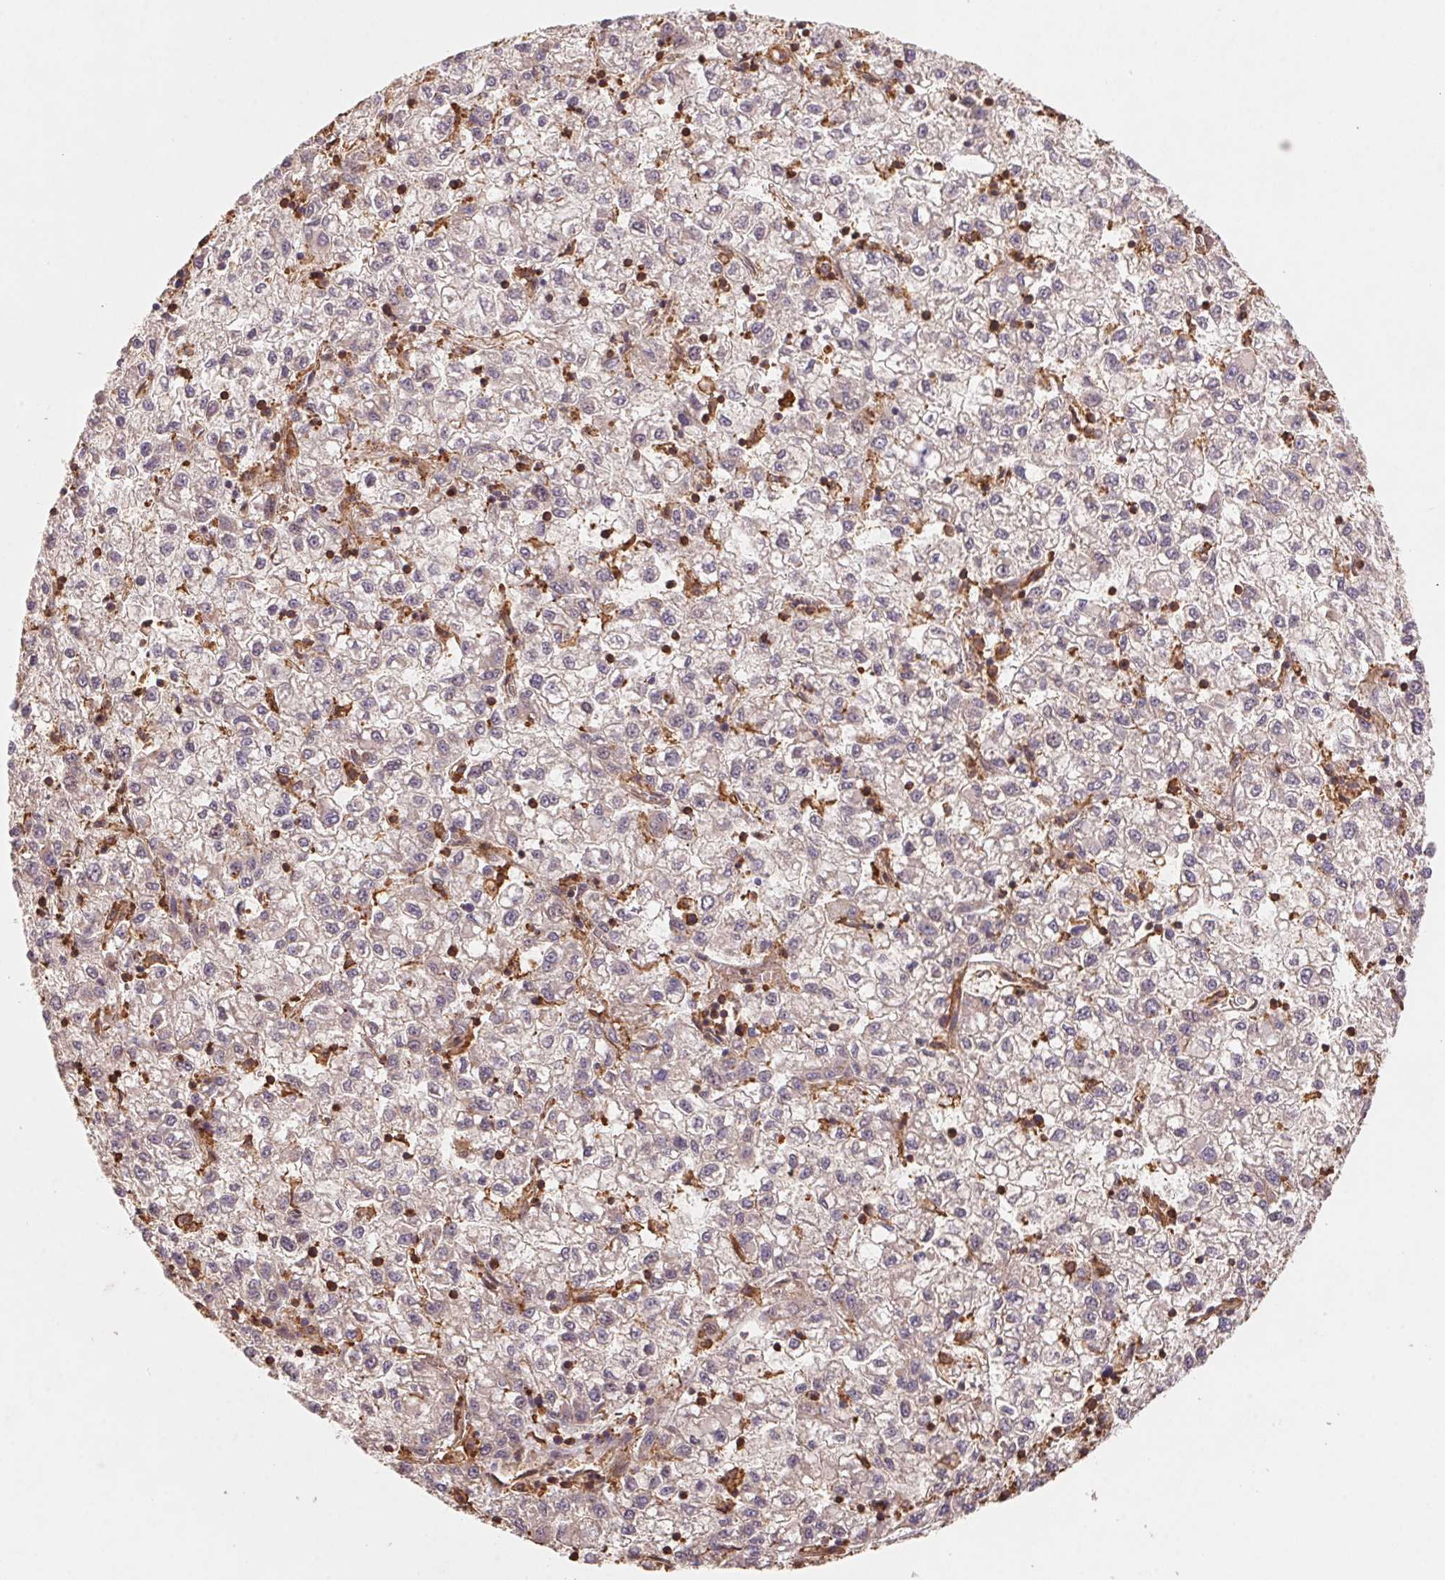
{"staining": {"intensity": "negative", "quantity": "none", "location": "none"}, "tissue": "liver cancer", "cell_type": "Tumor cells", "image_type": "cancer", "snomed": [{"axis": "morphology", "description": "Carcinoma, Hepatocellular, NOS"}, {"axis": "topography", "description": "Liver"}], "caption": "An immunohistochemistry image of liver cancer (hepatocellular carcinoma) is shown. There is no staining in tumor cells of liver cancer (hepatocellular carcinoma). (Immunohistochemistry, brightfield microscopy, high magnification).", "gene": "ATG10", "patient": {"sex": "male", "age": 40}}